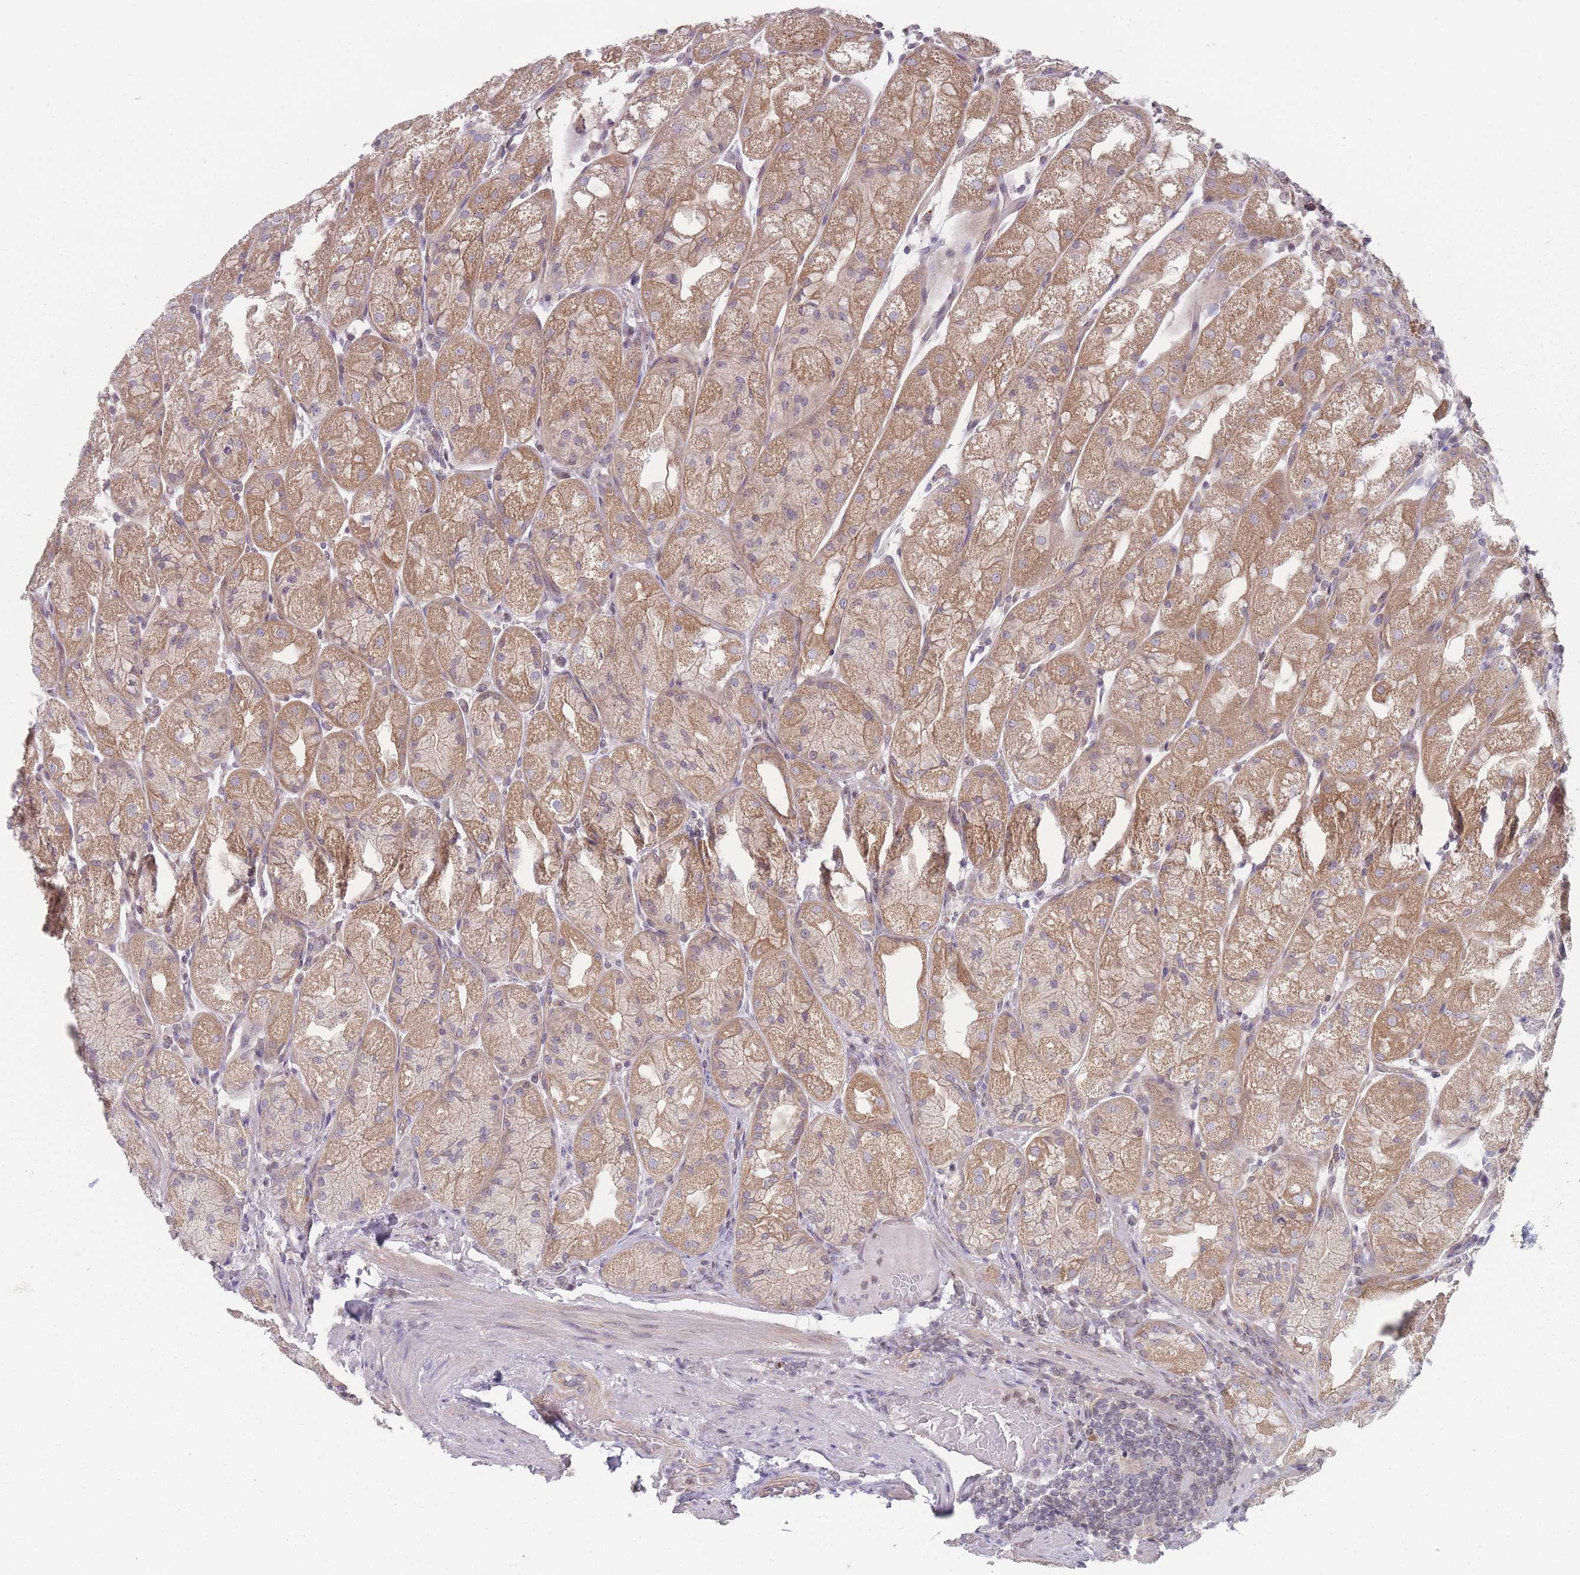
{"staining": {"intensity": "moderate", "quantity": ">75%", "location": "cytoplasmic/membranous"}, "tissue": "stomach", "cell_type": "Glandular cells", "image_type": "normal", "snomed": [{"axis": "morphology", "description": "Normal tissue, NOS"}, {"axis": "topography", "description": "Stomach, upper"}], "caption": "IHC of unremarkable human stomach exhibits medium levels of moderate cytoplasmic/membranous staining in approximately >75% of glandular cells.", "gene": "VRK2", "patient": {"sex": "male", "age": 52}}